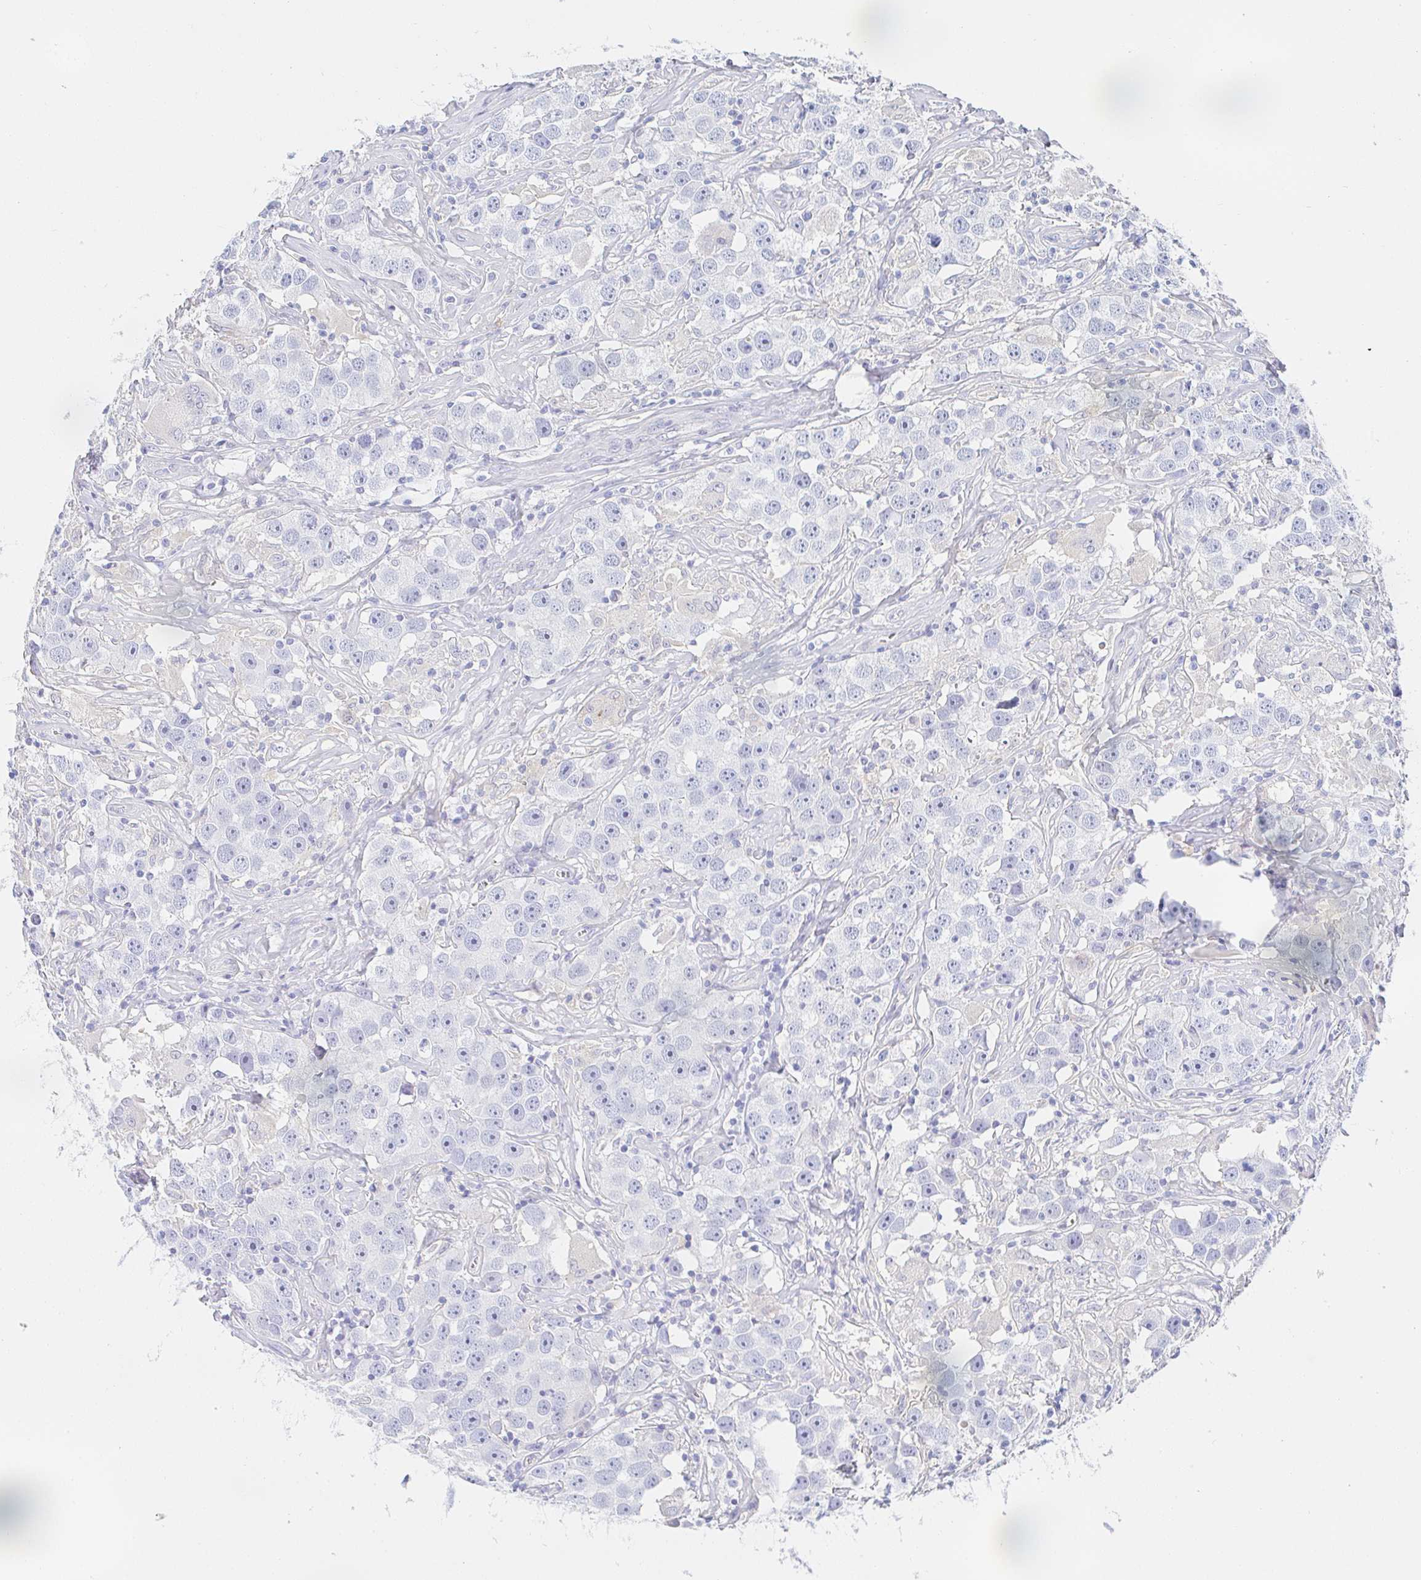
{"staining": {"intensity": "negative", "quantity": "none", "location": "none"}, "tissue": "testis cancer", "cell_type": "Tumor cells", "image_type": "cancer", "snomed": [{"axis": "morphology", "description": "Seminoma, NOS"}, {"axis": "topography", "description": "Testis"}], "caption": "Immunohistochemistry of human seminoma (testis) shows no expression in tumor cells.", "gene": "PDE6B", "patient": {"sex": "male", "age": 49}}